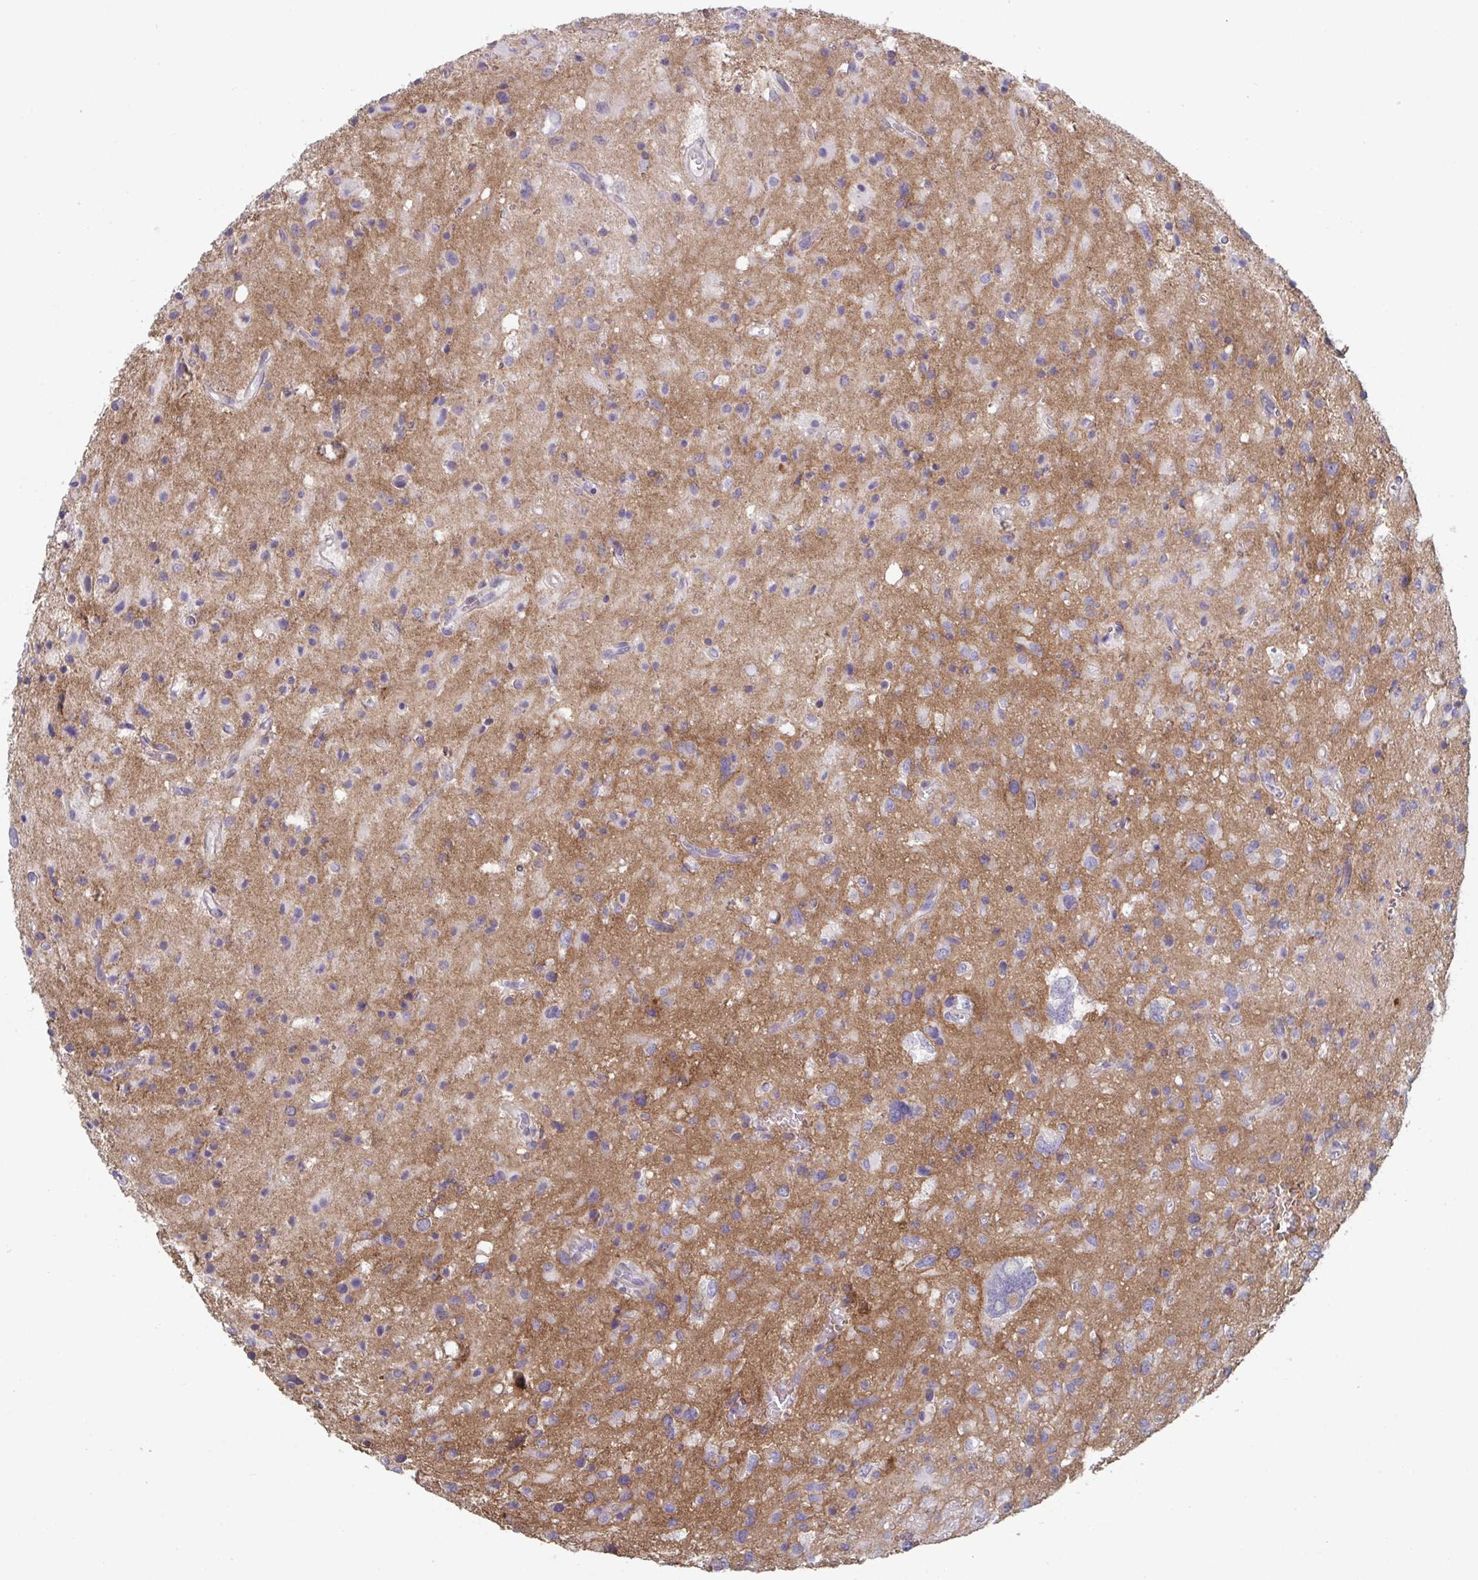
{"staining": {"intensity": "negative", "quantity": "none", "location": "none"}, "tissue": "glioma", "cell_type": "Tumor cells", "image_type": "cancer", "snomed": [{"axis": "morphology", "description": "Glioma, malignant, Low grade"}, {"axis": "topography", "description": "Brain"}], "caption": "Immunohistochemistry (IHC) photomicrograph of glioma stained for a protein (brown), which displays no expression in tumor cells.", "gene": "STK26", "patient": {"sex": "female", "age": 58}}